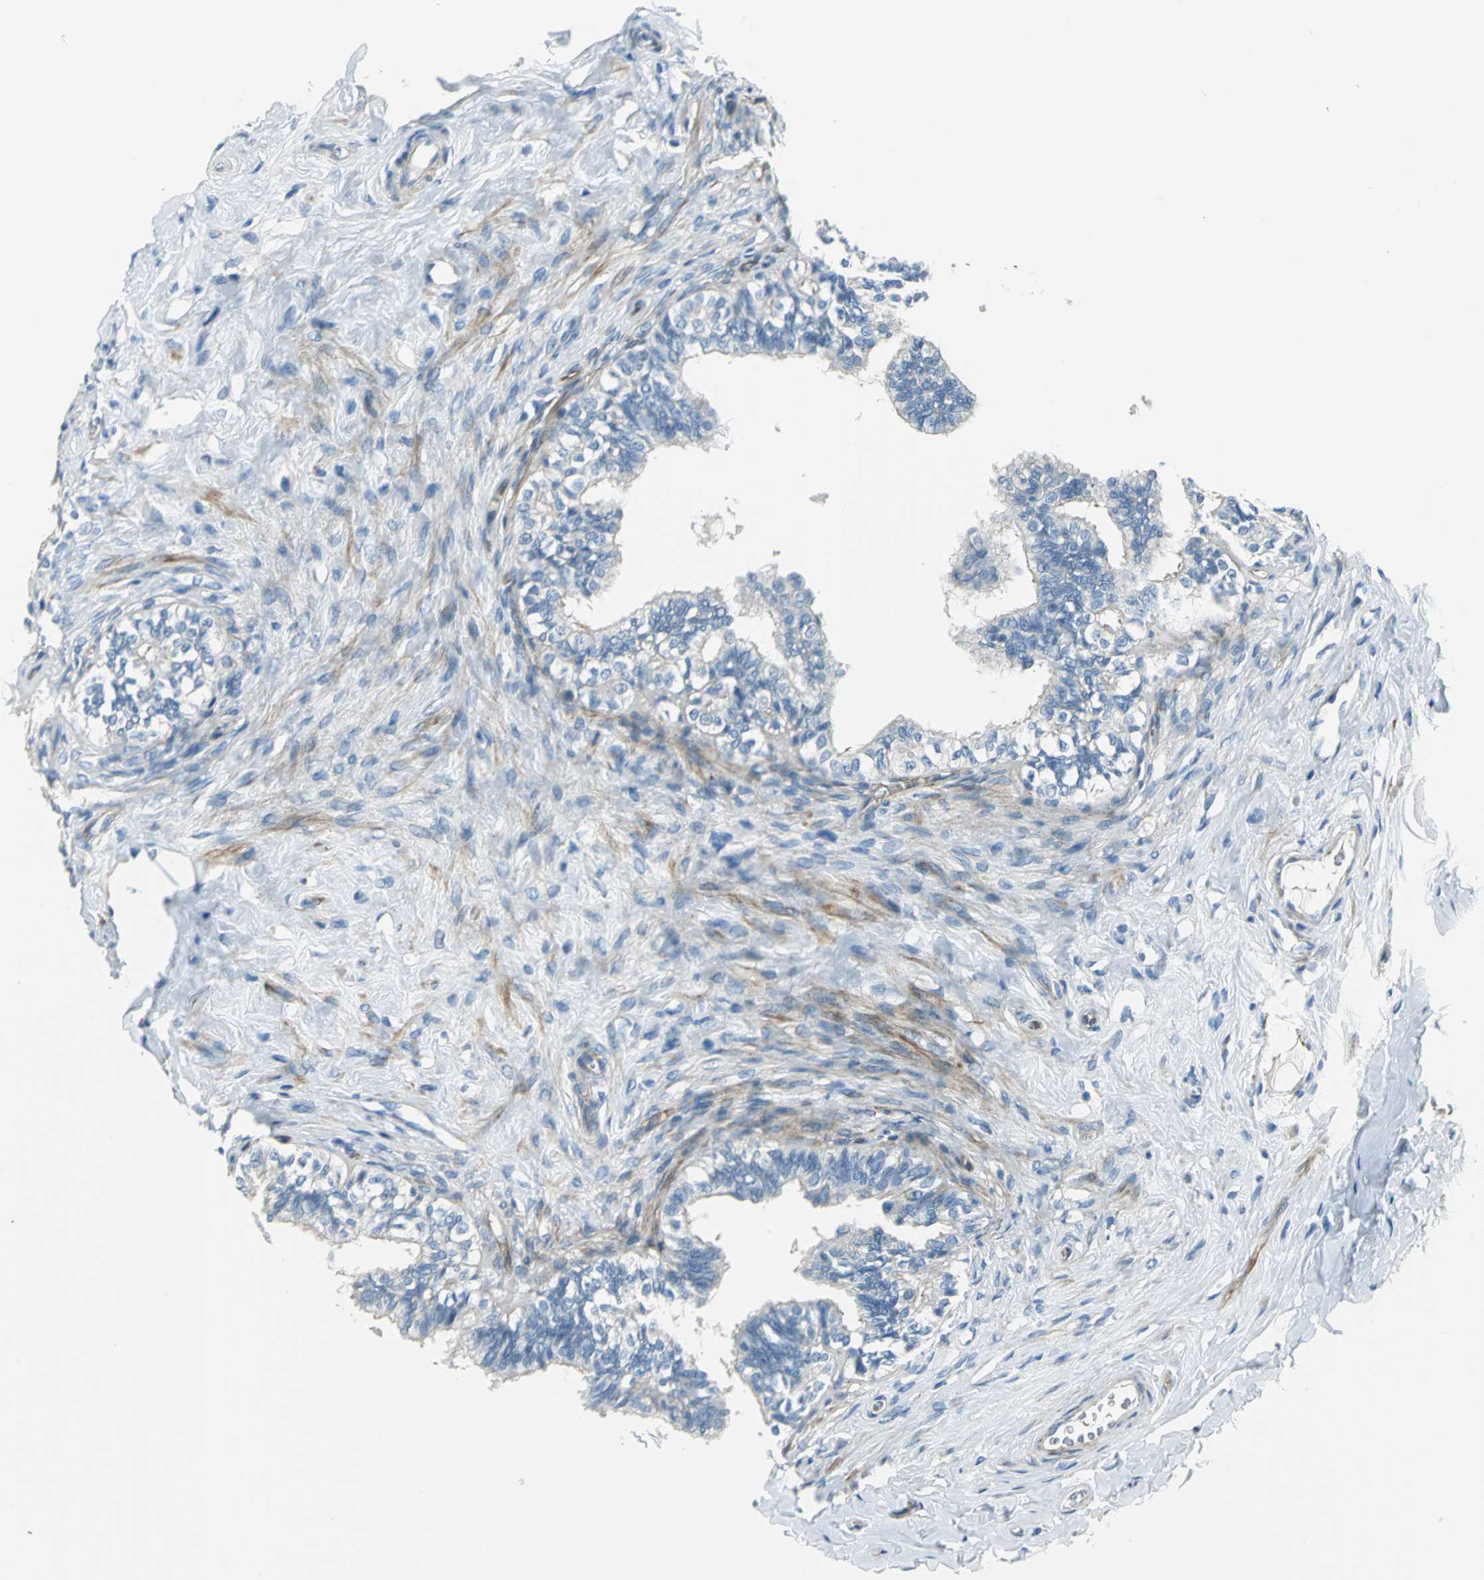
{"staining": {"intensity": "moderate", "quantity": "<25%", "location": "cytoplasmic/membranous"}, "tissue": "epididymis", "cell_type": "Glandular cells", "image_type": "normal", "snomed": [{"axis": "morphology", "description": "Normal tissue, NOS"}, {"axis": "topography", "description": "Soft tissue"}, {"axis": "topography", "description": "Epididymis"}], "caption": "Normal epididymis demonstrates moderate cytoplasmic/membranous expression in approximately <25% of glandular cells Immunohistochemistry (ihc) stains the protein in brown and the nuclei are stained blue..", "gene": "ALOX15", "patient": {"sex": "male", "age": 26}}